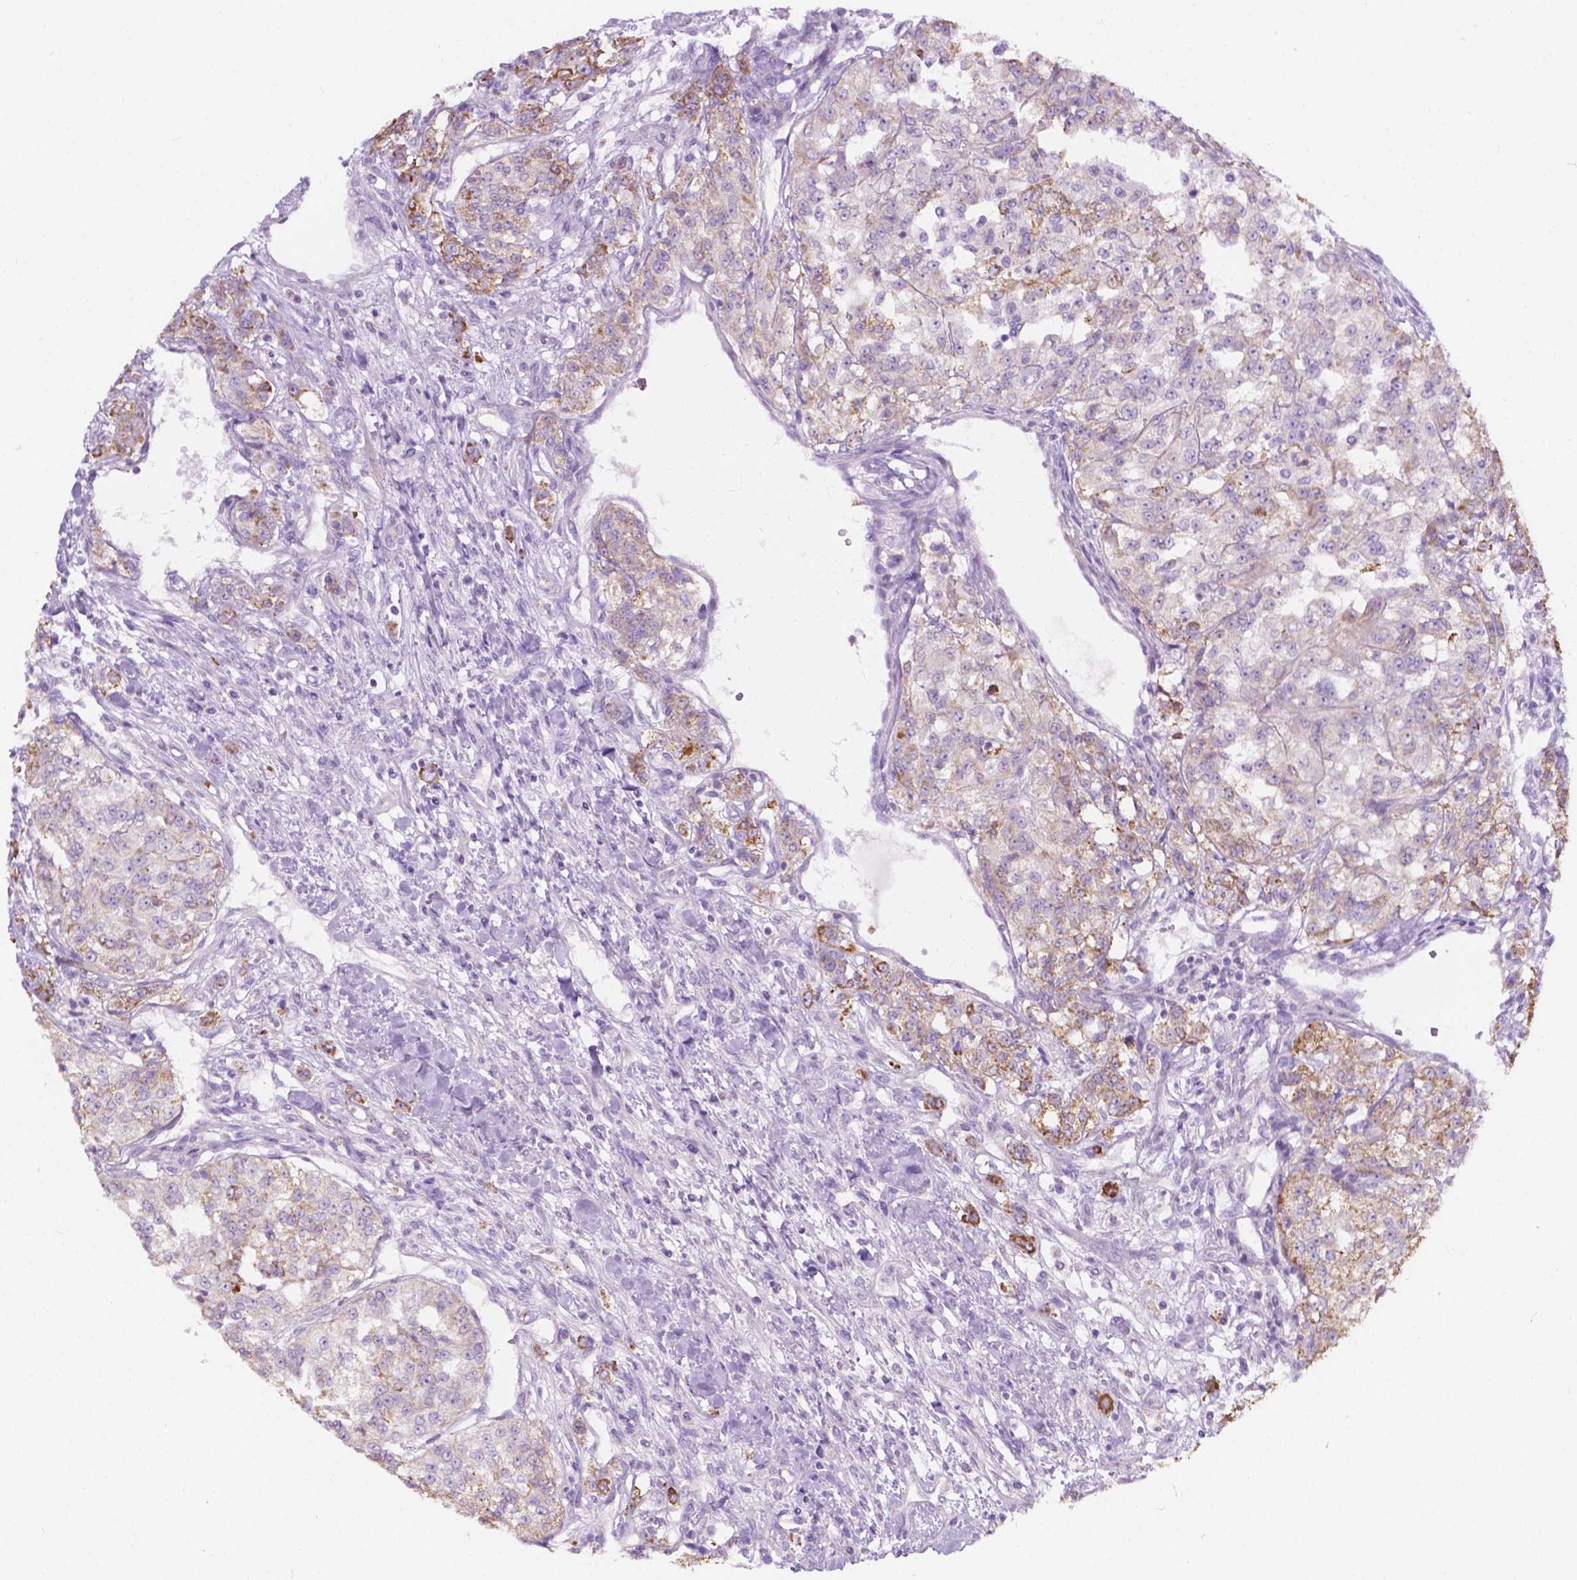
{"staining": {"intensity": "moderate", "quantity": "<25%", "location": "cytoplasmic/membranous"}, "tissue": "renal cancer", "cell_type": "Tumor cells", "image_type": "cancer", "snomed": [{"axis": "morphology", "description": "Adenocarcinoma, NOS"}, {"axis": "topography", "description": "Kidney"}], "caption": "Adenocarcinoma (renal) was stained to show a protein in brown. There is low levels of moderate cytoplasmic/membranous expression in approximately <25% of tumor cells.", "gene": "NOS1AP", "patient": {"sex": "female", "age": 63}}